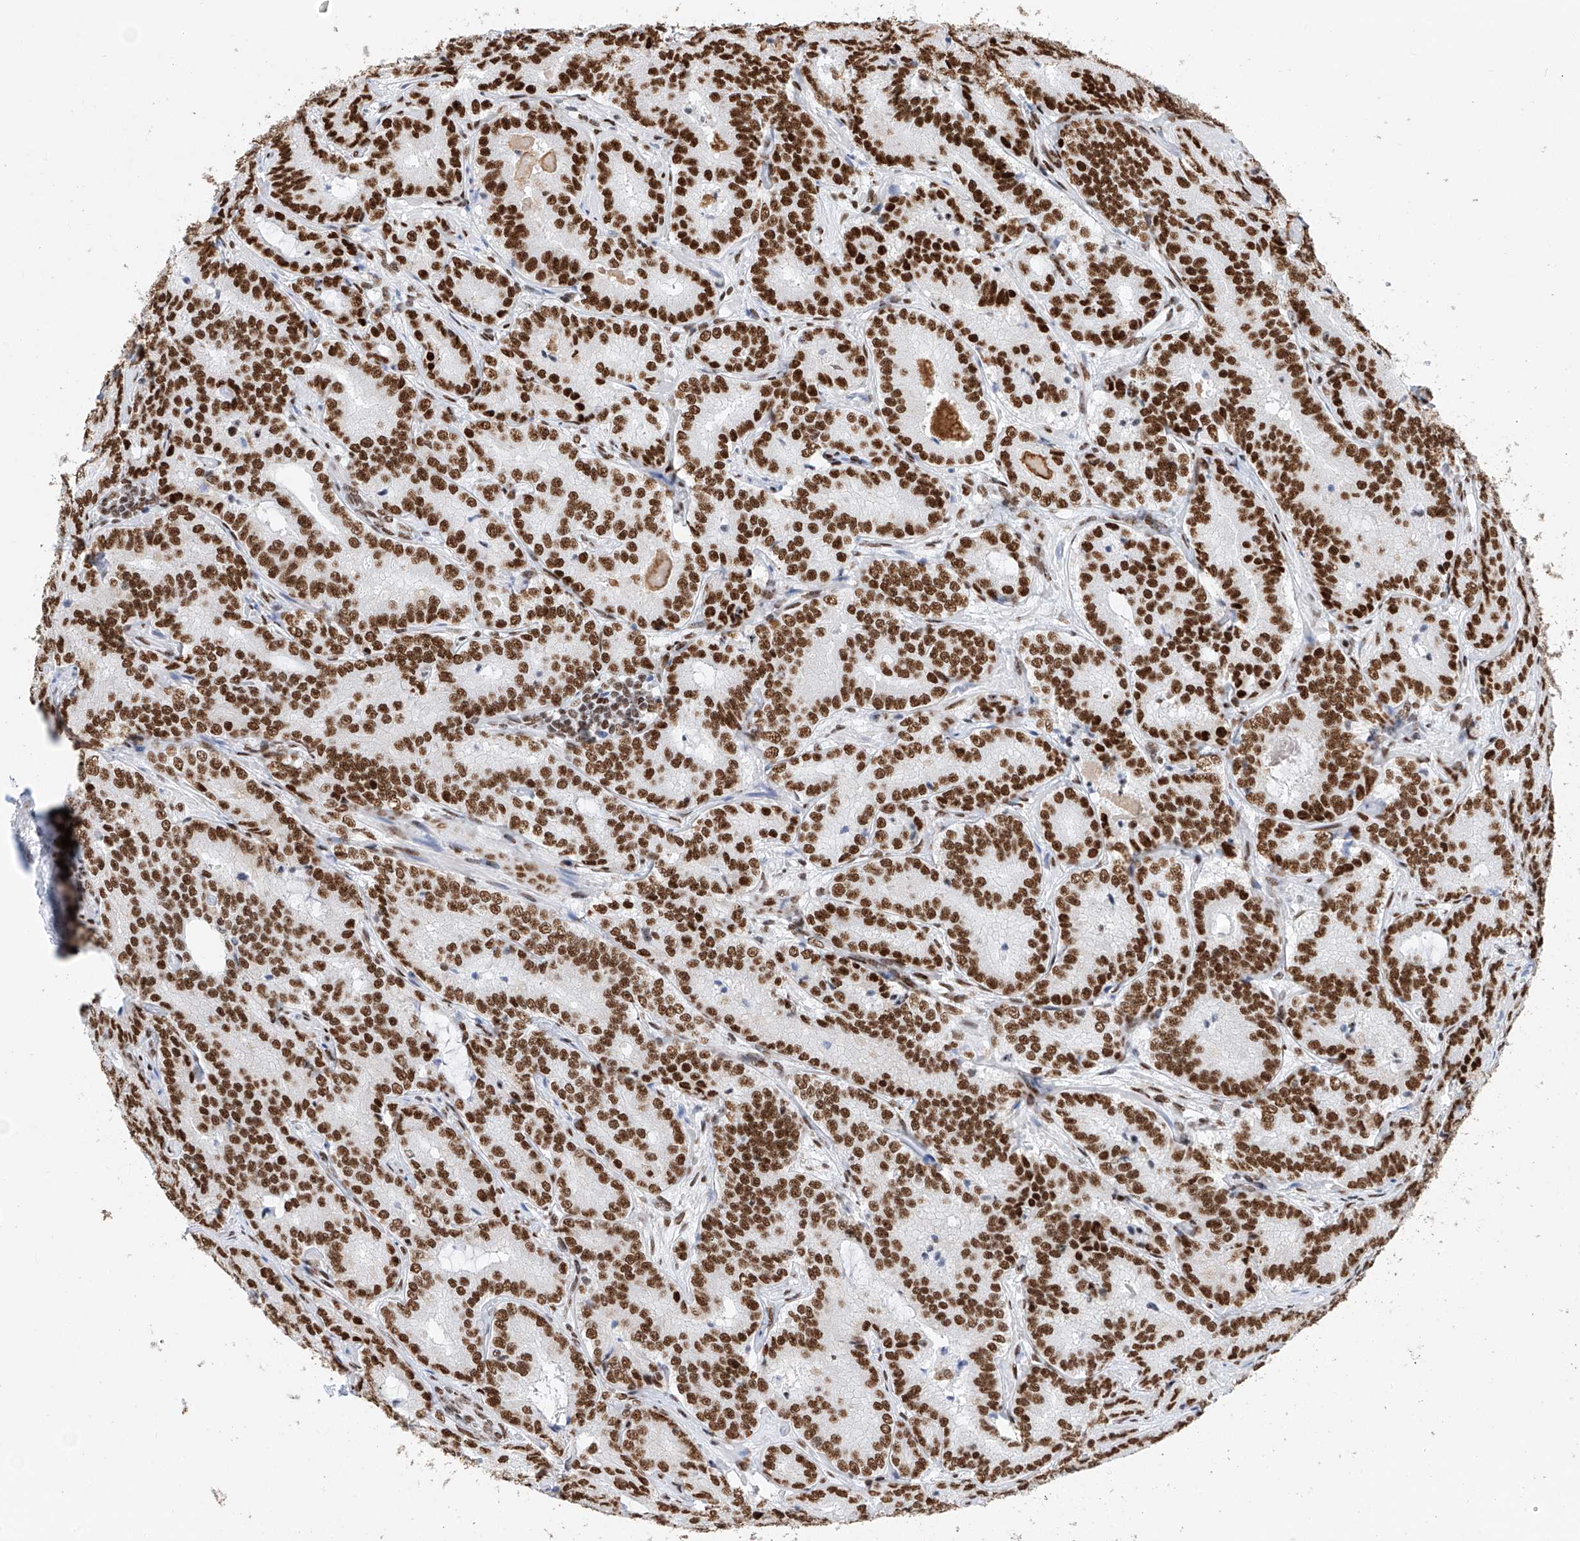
{"staining": {"intensity": "strong", "quantity": ">75%", "location": "nuclear"}, "tissue": "prostate cancer", "cell_type": "Tumor cells", "image_type": "cancer", "snomed": [{"axis": "morphology", "description": "Adenocarcinoma, High grade"}, {"axis": "topography", "description": "Prostate"}], "caption": "Immunohistochemical staining of prostate adenocarcinoma (high-grade) displays high levels of strong nuclear protein staining in about >75% of tumor cells. (Brightfield microscopy of DAB IHC at high magnification).", "gene": "SRSF6", "patient": {"sex": "male", "age": 57}}